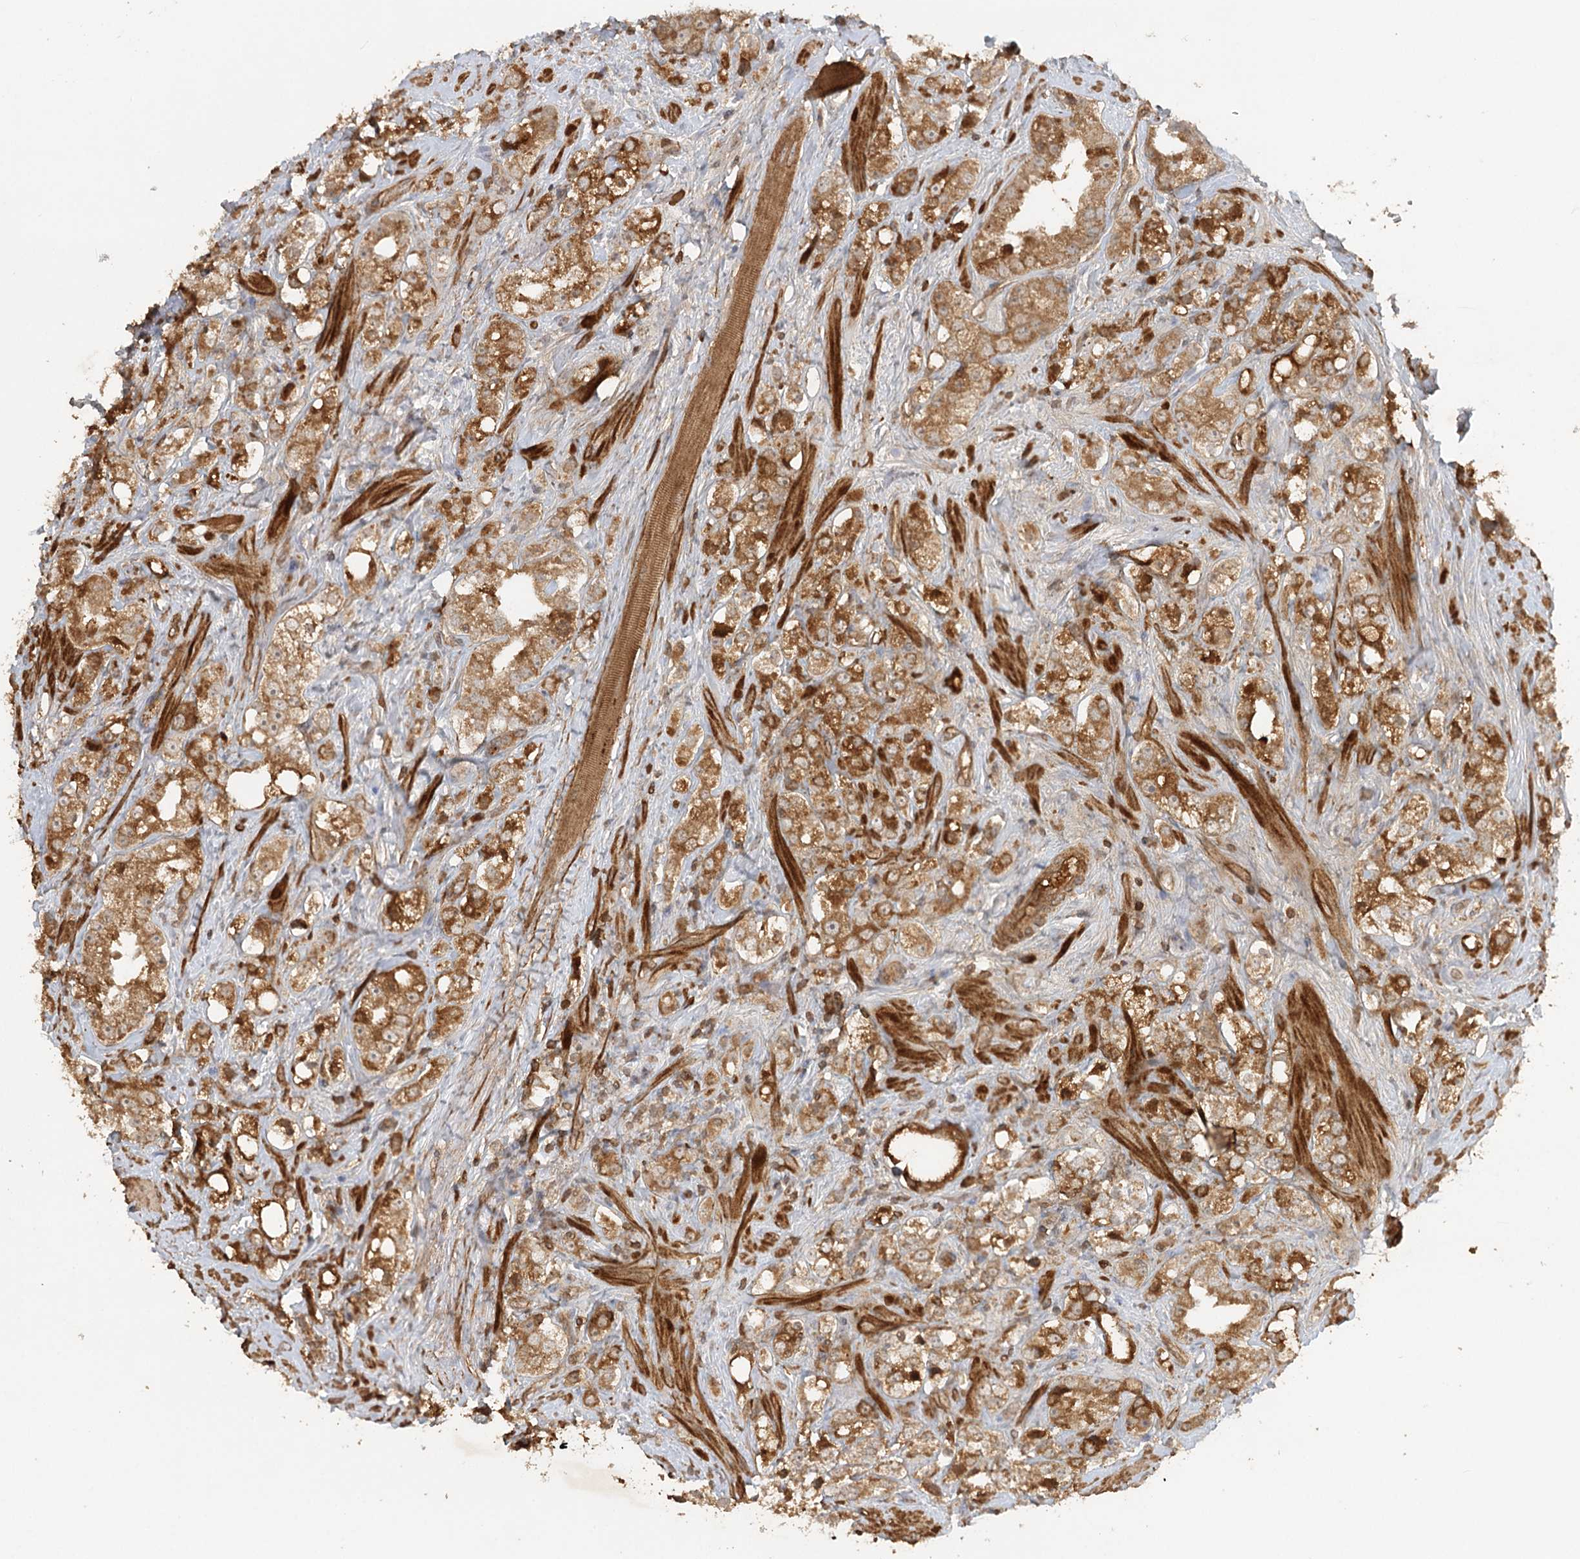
{"staining": {"intensity": "moderate", "quantity": ">75%", "location": "cytoplasmic/membranous"}, "tissue": "prostate cancer", "cell_type": "Tumor cells", "image_type": "cancer", "snomed": [{"axis": "morphology", "description": "Adenocarcinoma, NOS"}, {"axis": "topography", "description": "Prostate"}], "caption": "A histopathology image showing moderate cytoplasmic/membranous staining in about >75% of tumor cells in prostate cancer (adenocarcinoma), as visualized by brown immunohistochemical staining.", "gene": "ARL13A", "patient": {"sex": "male", "age": 79}}